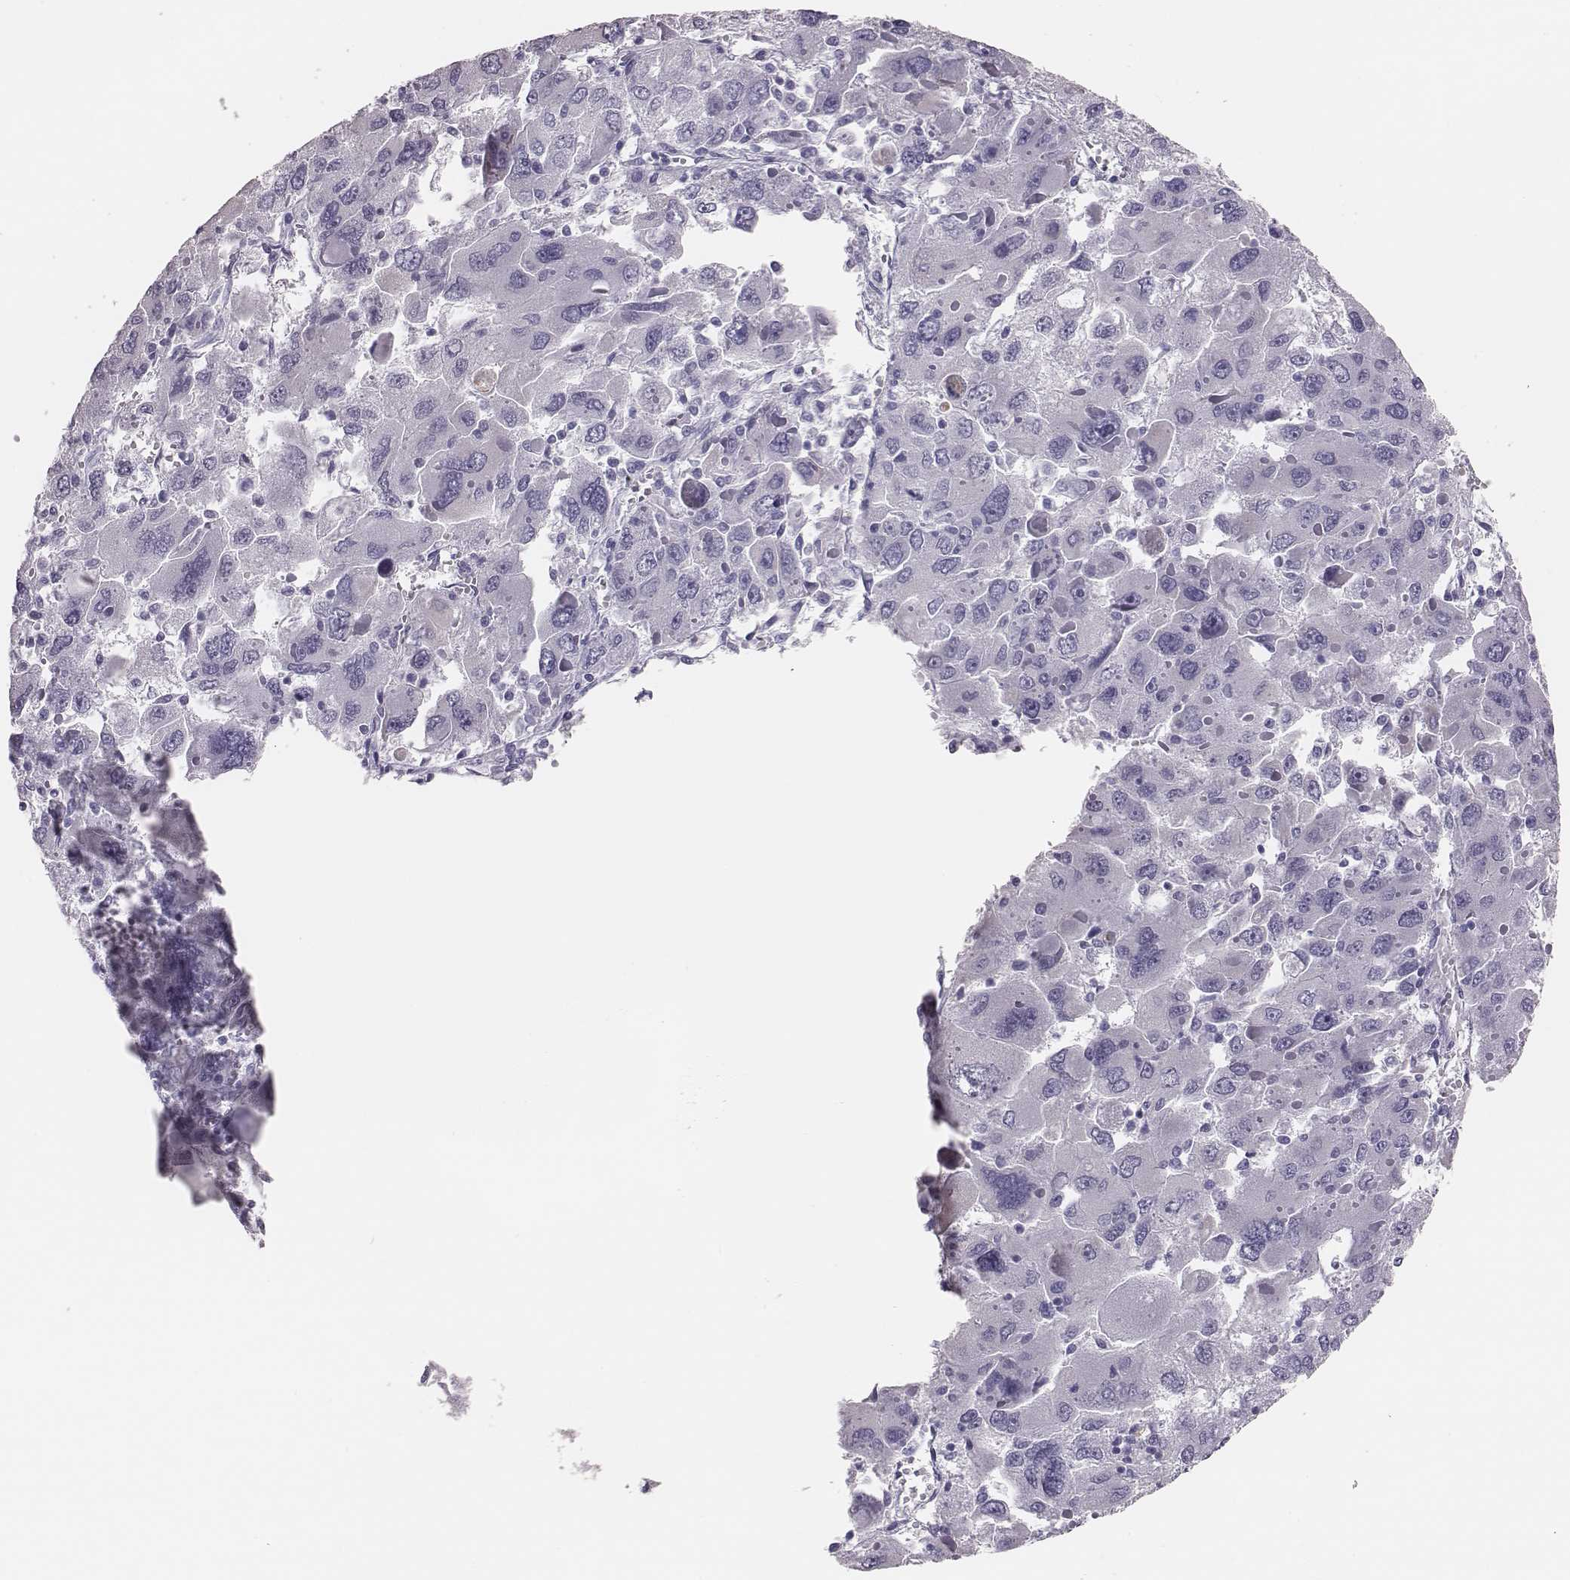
{"staining": {"intensity": "negative", "quantity": "none", "location": "none"}, "tissue": "liver cancer", "cell_type": "Tumor cells", "image_type": "cancer", "snomed": [{"axis": "morphology", "description": "Carcinoma, Hepatocellular, NOS"}, {"axis": "topography", "description": "Liver"}], "caption": "Tumor cells are negative for protein expression in human liver hepatocellular carcinoma.", "gene": "H1-6", "patient": {"sex": "female", "age": 41}}